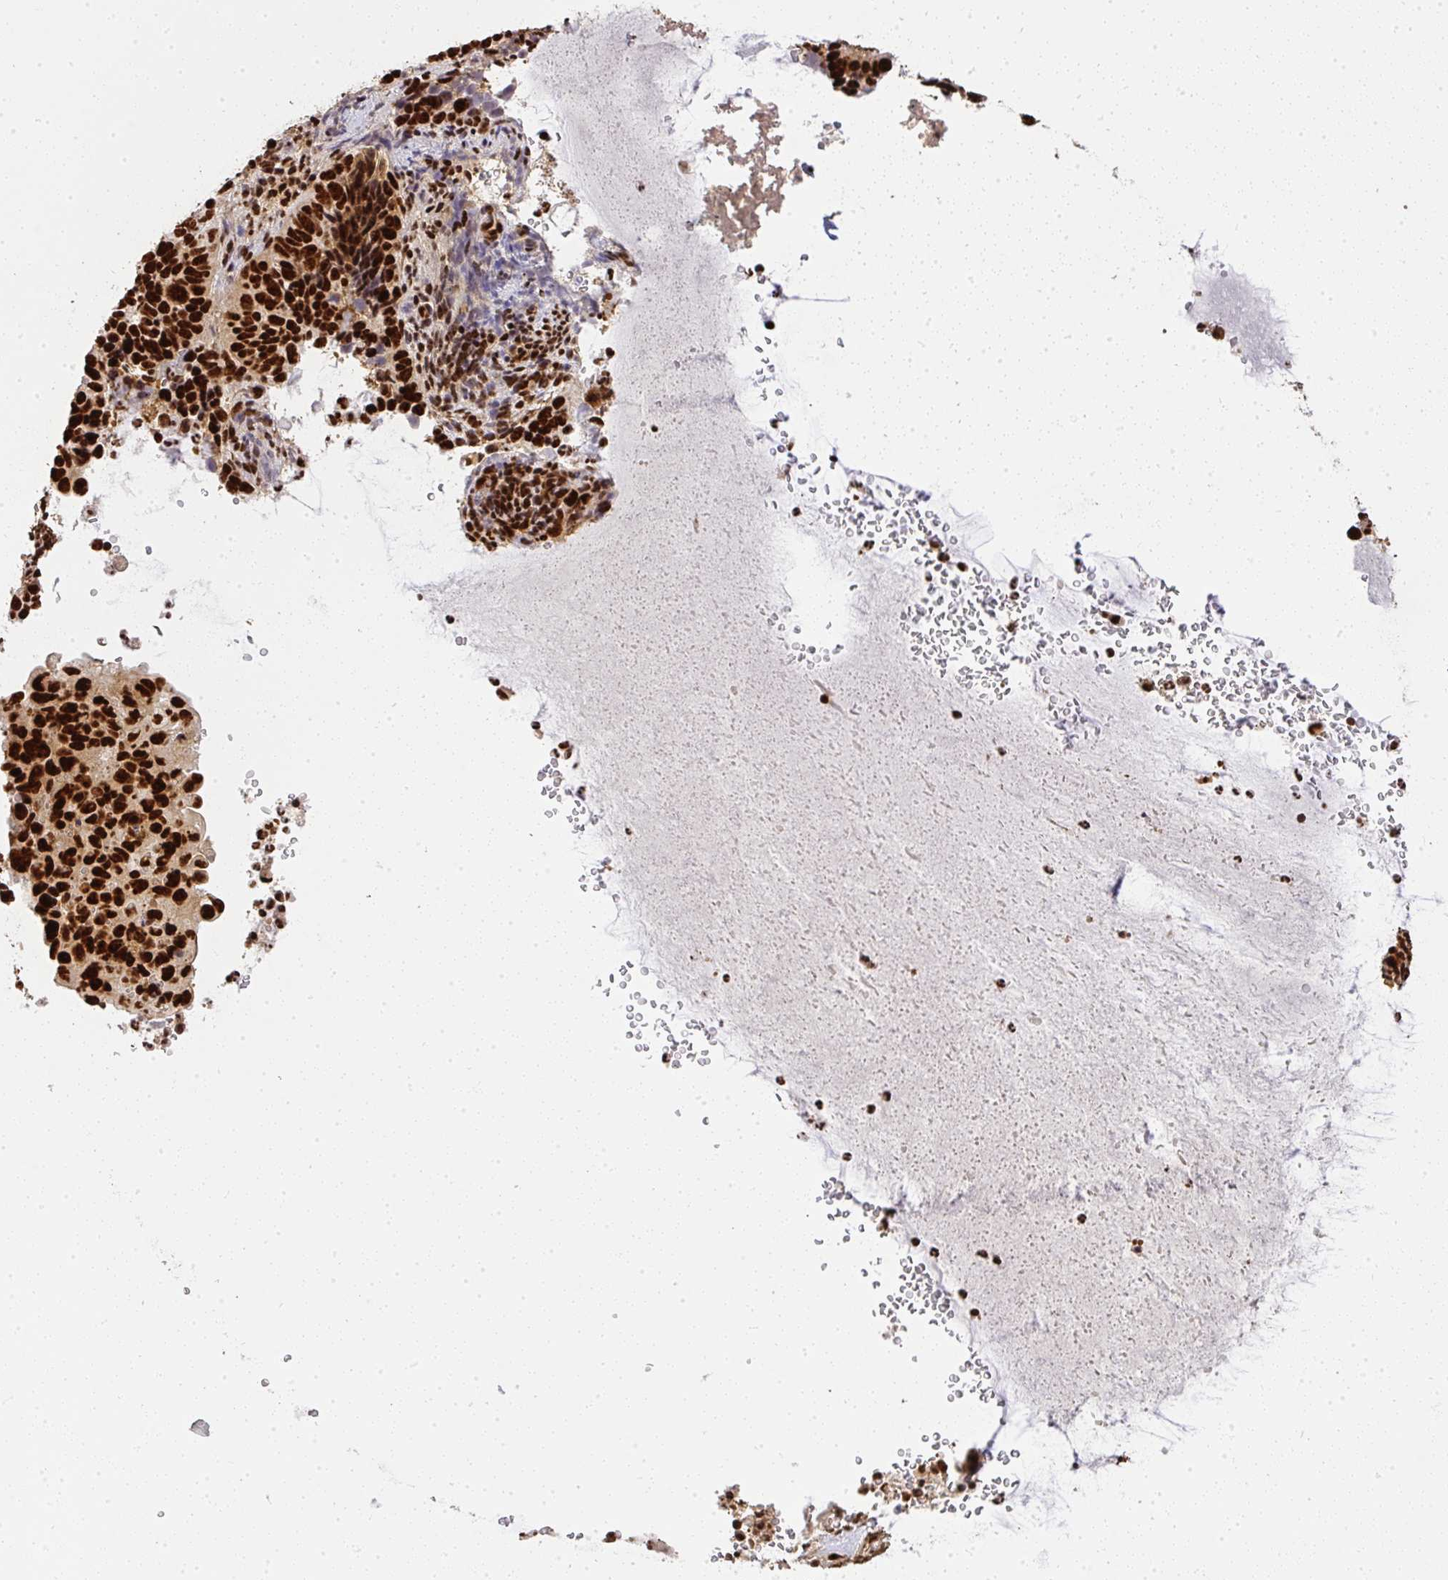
{"staining": {"intensity": "strong", "quantity": ">75%", "location": "nuclear"}, "tissue": "cervical cancer", "cell_type": "Tumor cells", "image_type": "cancer", "snomed": [{"axis": "morphology", "description": "Squamous cell carcinoma, NOS"}, {"axis": "topography", "description": "Cervix"}], "caption": "The photomicrograph demonstrates a brown stain indicating the presence of a protein in the nuclear of tumor cells in squamous cell carcinoma (cervical). Using DAB (brown) and hematoxylin (blue) stains, captured at high magnification using brightfield microscopy.", "gene": "U2AF1", "patient": {"sex": "female", "age": 51}}